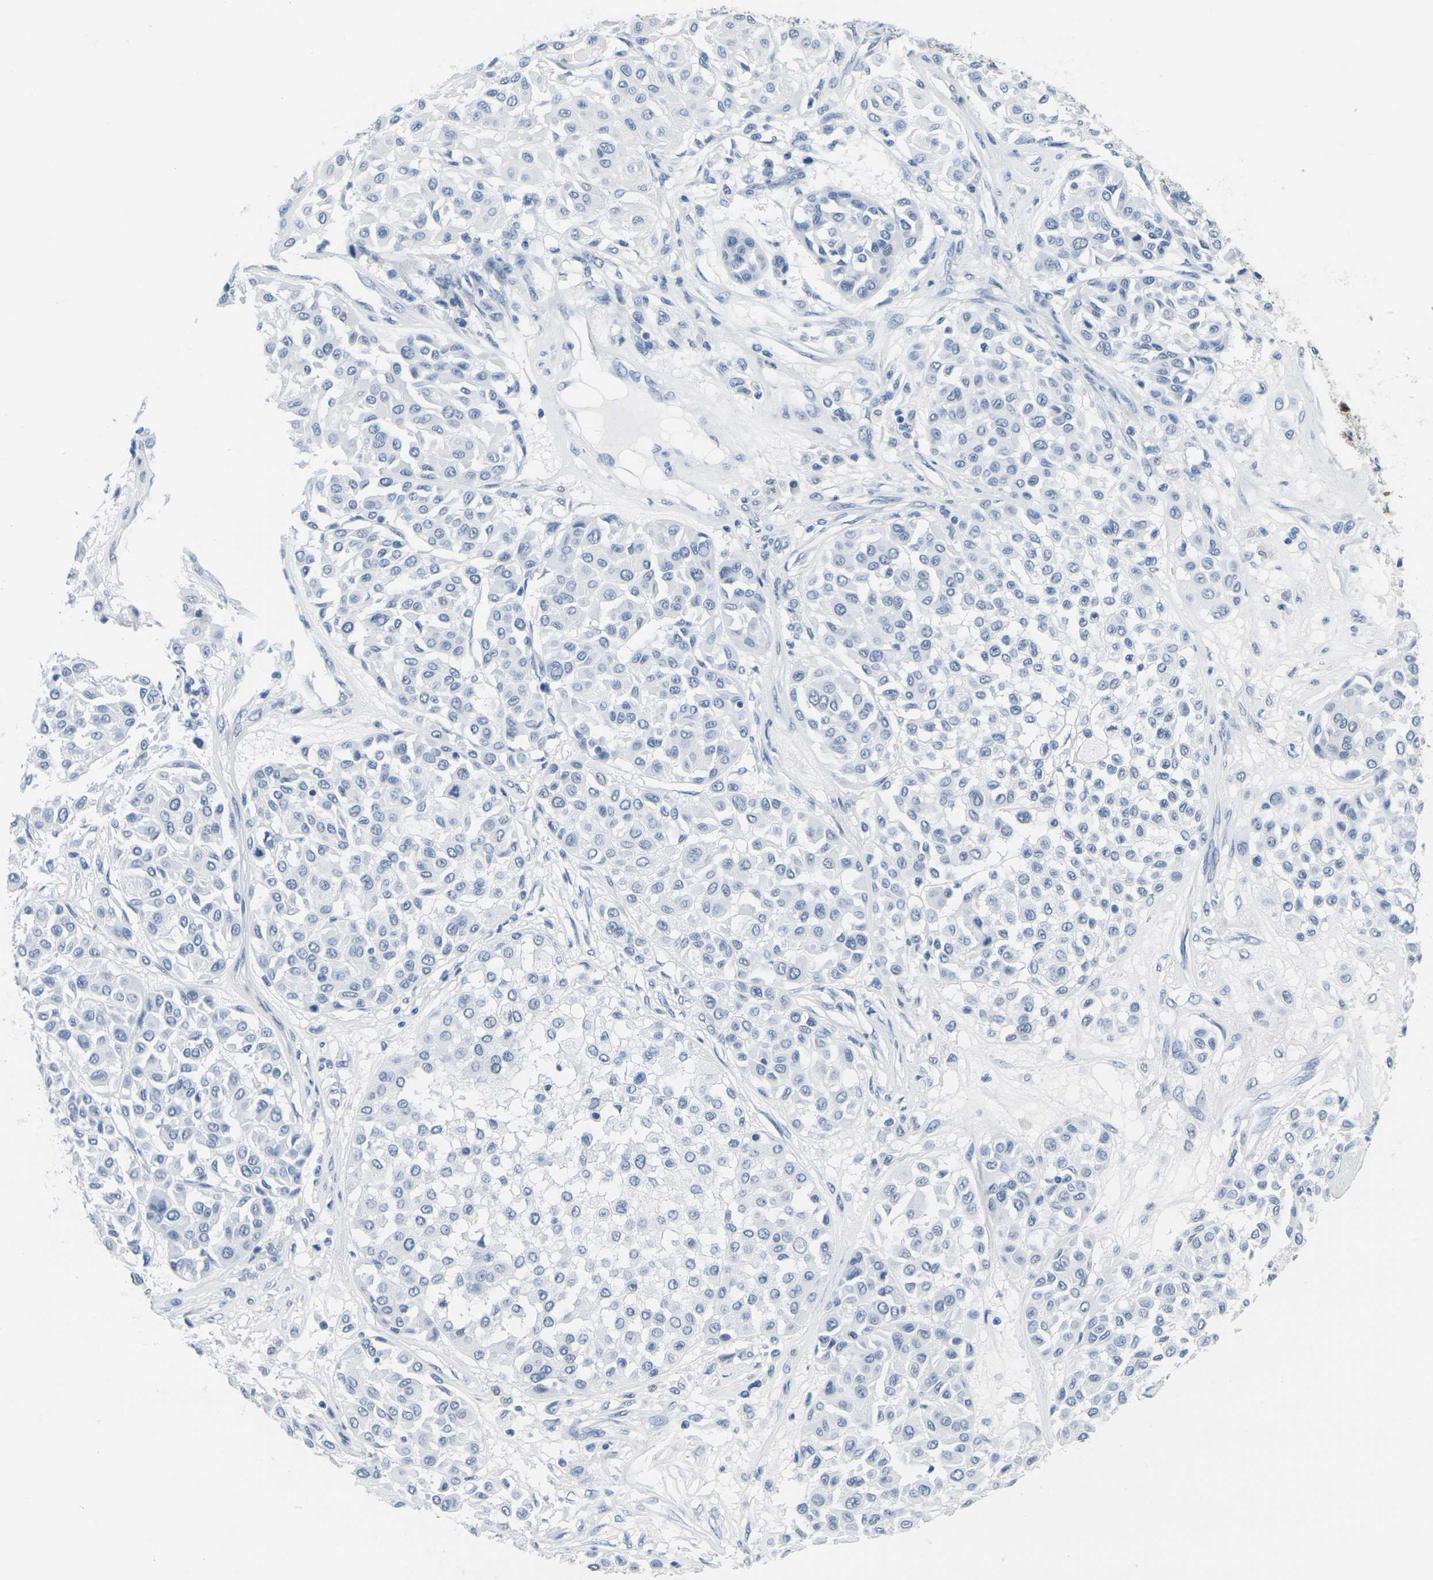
{"staining": {"intensity": "negative", "quantity": "none", "location": "none"}, "tissue": "melanoma", "cell_type": "Tumor cells", "image_type": "cancer", "snomed": [{"axis": "morphology", "description": "Malignant melanoma, Metastatic site"}, {"axis": "topography", "description": "Soft tissue"}], "caption": "An immunohistochemistry (IHC) image of melanoma is shown. There is no staining in tumor cells of melanoma.", "gene": "CTAG1A", "patient": {"sex": "male", "age": 41}}